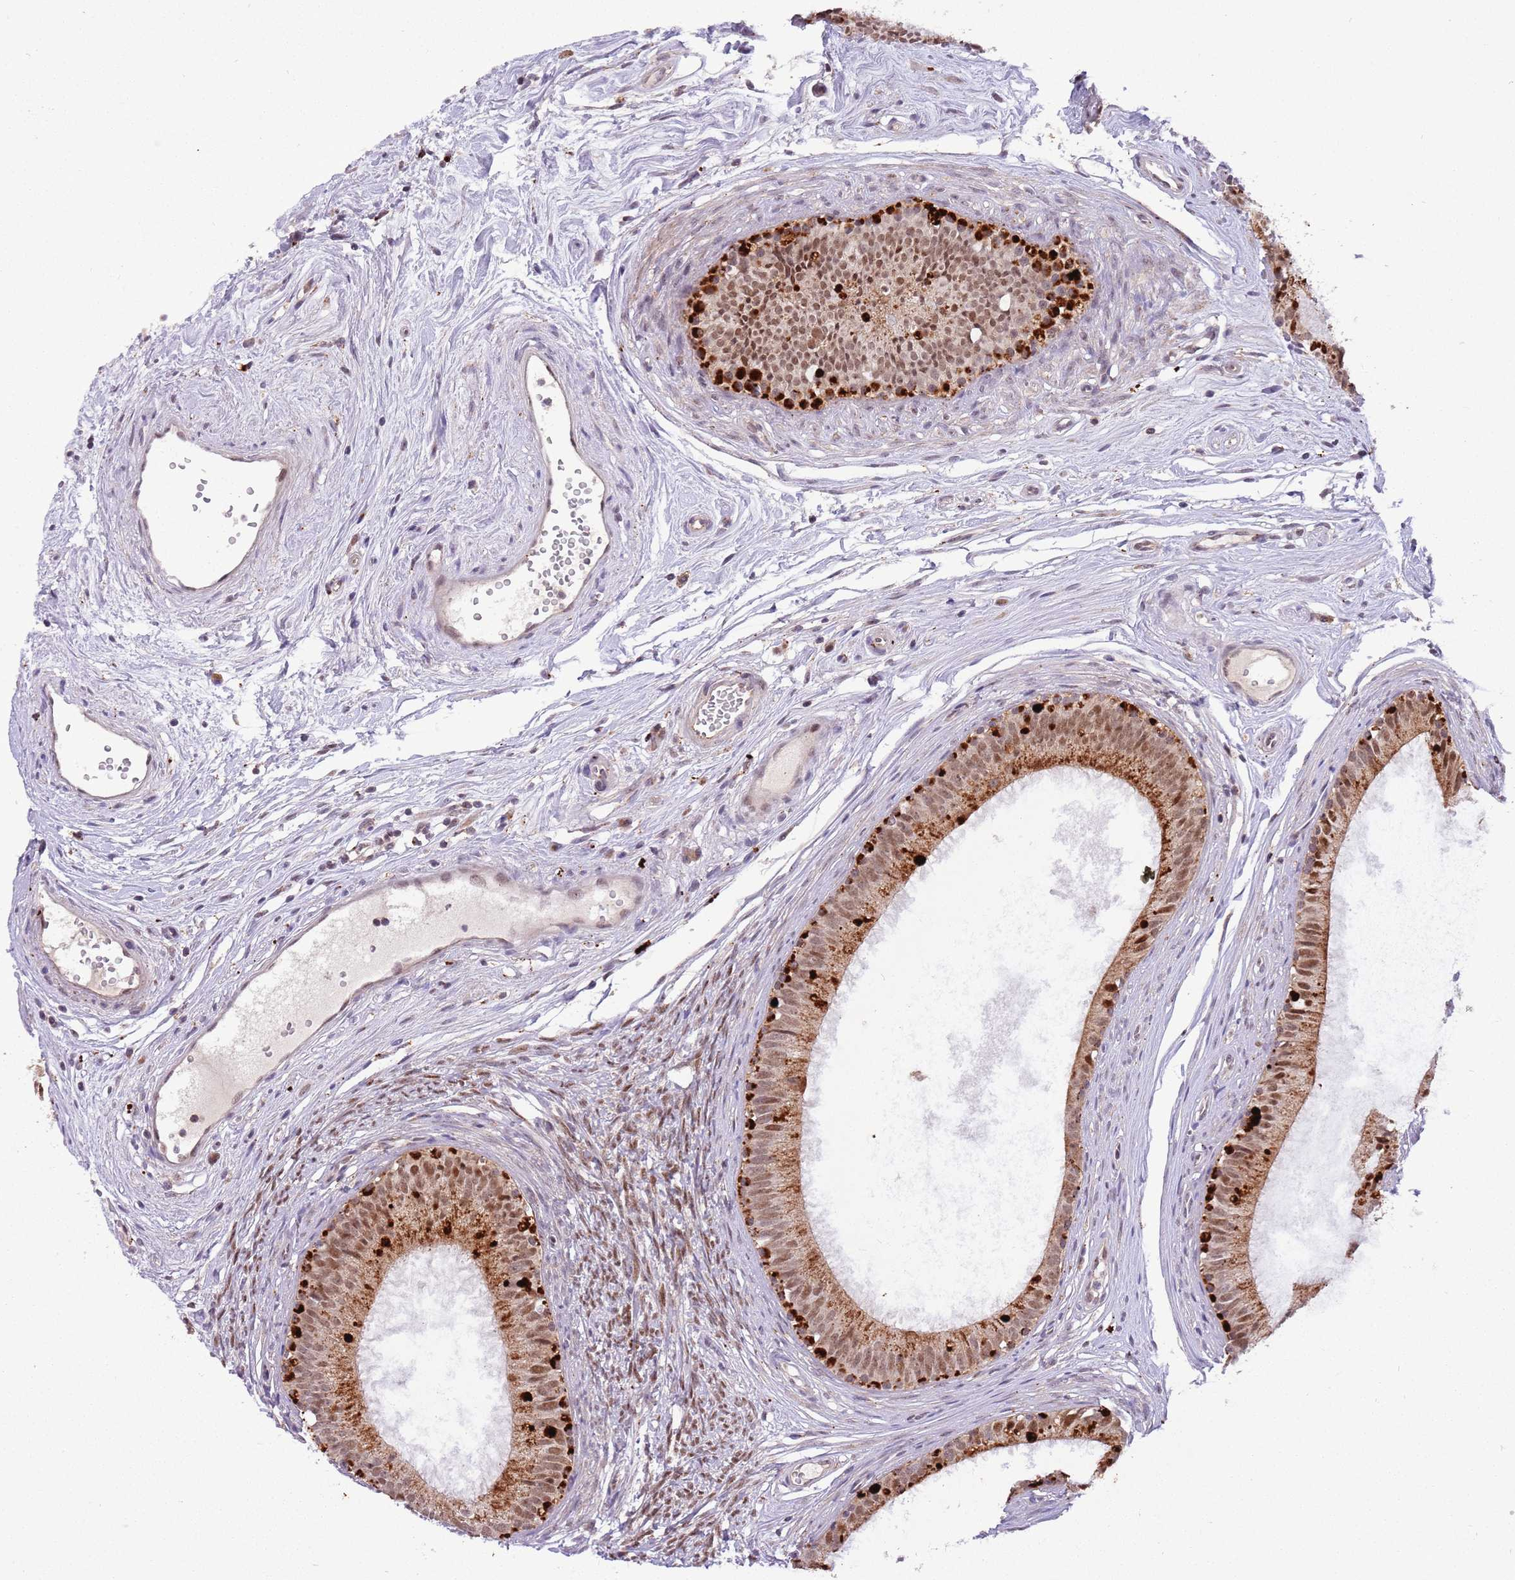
{"staining": {"intensity": "strong", "quantity": ">75%", "location": "cytoplasmic/membranous,nuclear"}, "tissue": "epididymis", "cell_type": "Glandular cells", "image_type": "normal", "snomed": [{"axis": "morphology", "description": "Normal tissue, NOS"}, {"axis": "topography", "description": "Epididymis"}], "caption": "Benign epididymis displays strong cytoplasmic/membranous,nuclear expression in about >75% of glandular cells, visualized by immunohistochemistry.", "gene": "TRIM27", "patient": {"sex": "male", "age": 74}}